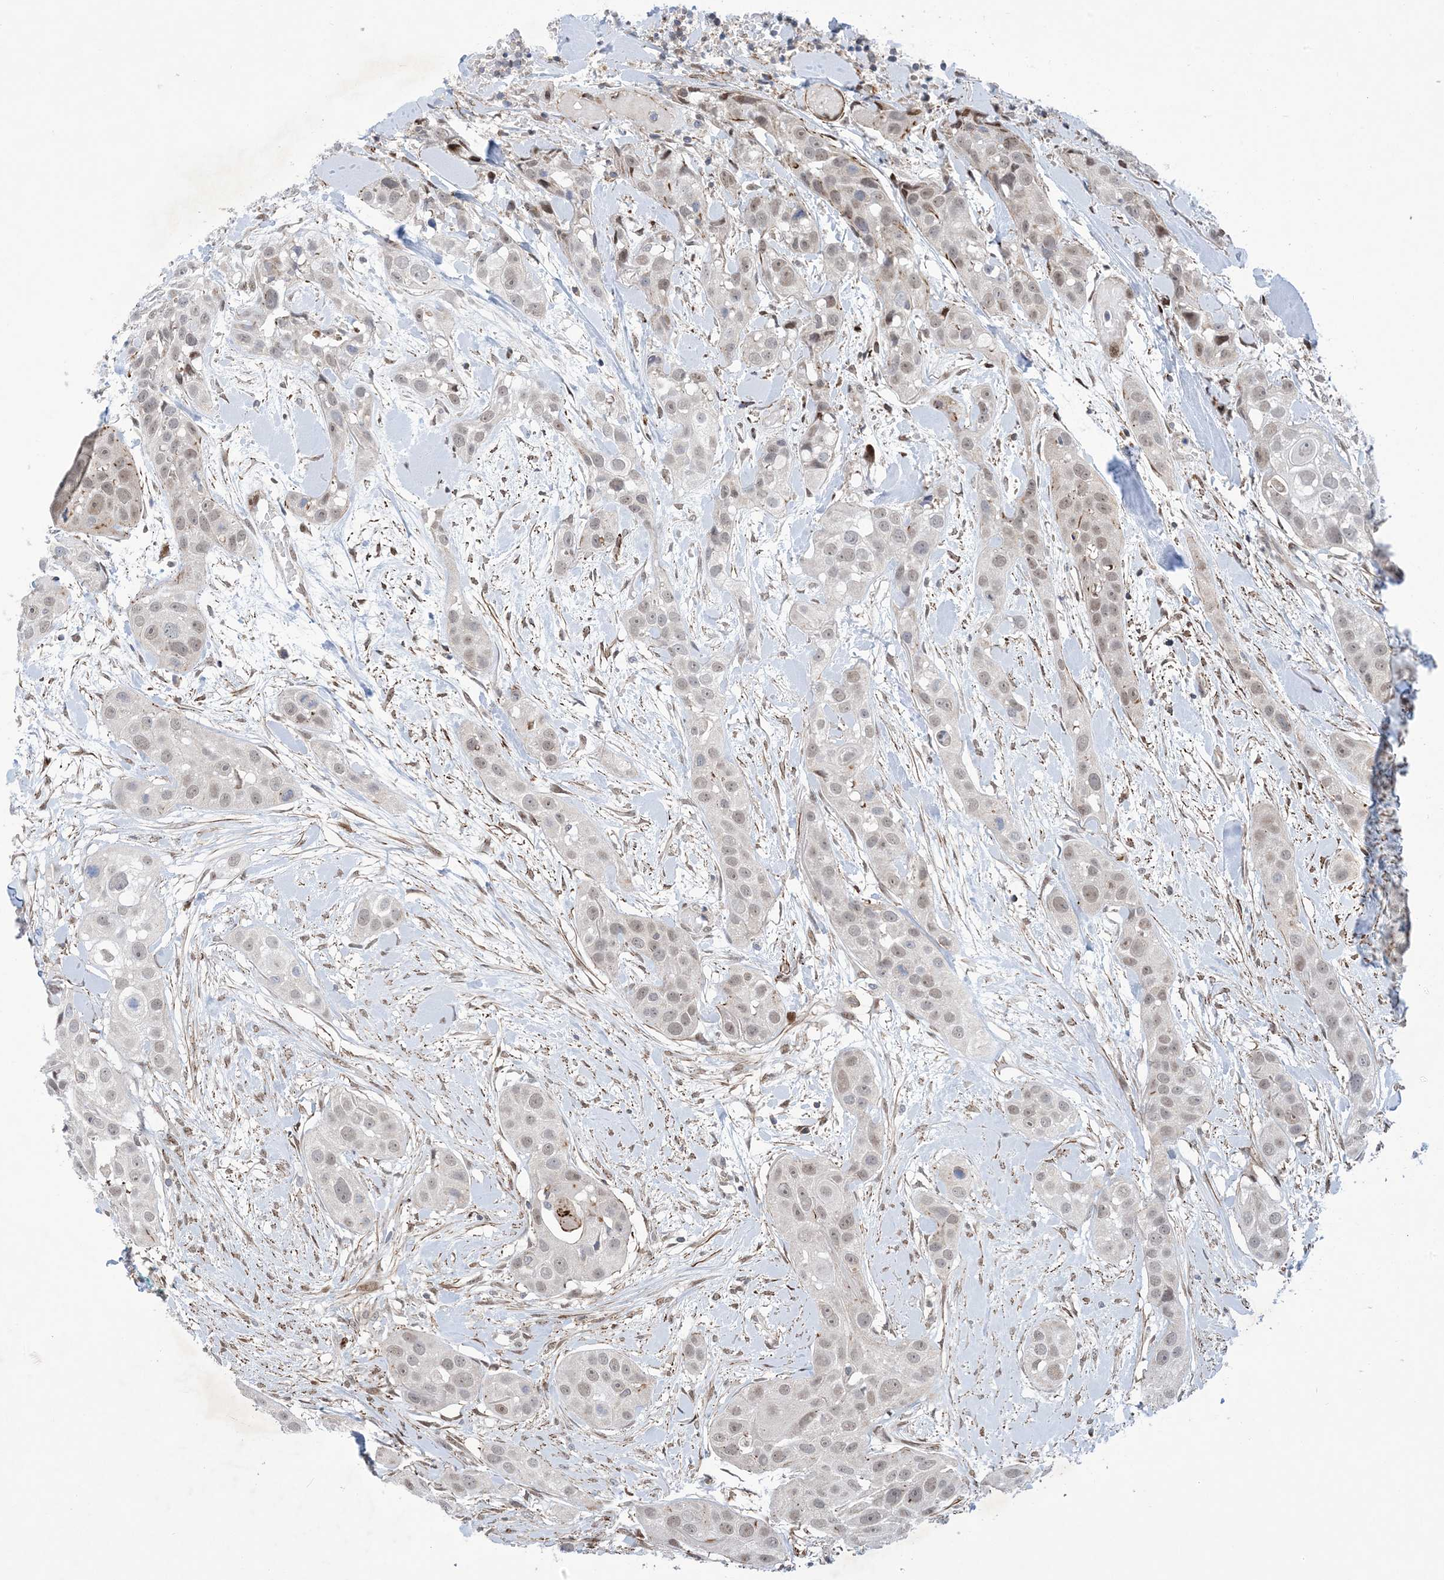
{"staining": {"intensity": "weak", "quantity": "25%-75%", "location": "nuclear"}, "tissue": "head and neck cancer", "cell_type": "Tumor cells", "image_type": "cancer", "snomed": [{"axis": "morphology", "description": "Normal tissue, NOS"}, {"axis": "morphology", "description": "Squamous cell carcinoma, NOS"}, {"axis": "topography", "description": "Skeletal muscle"}, {"axis": "topography", "description": "Head-Neck"}], "caption": "Immunohistochemical staining of human head and neck cancer demonstrates low levels of weak nuclear positivity in about 25%-75% of tumor cells.", "gene": "ZNF8", "patient": {"sex": "male", "age": 51}}